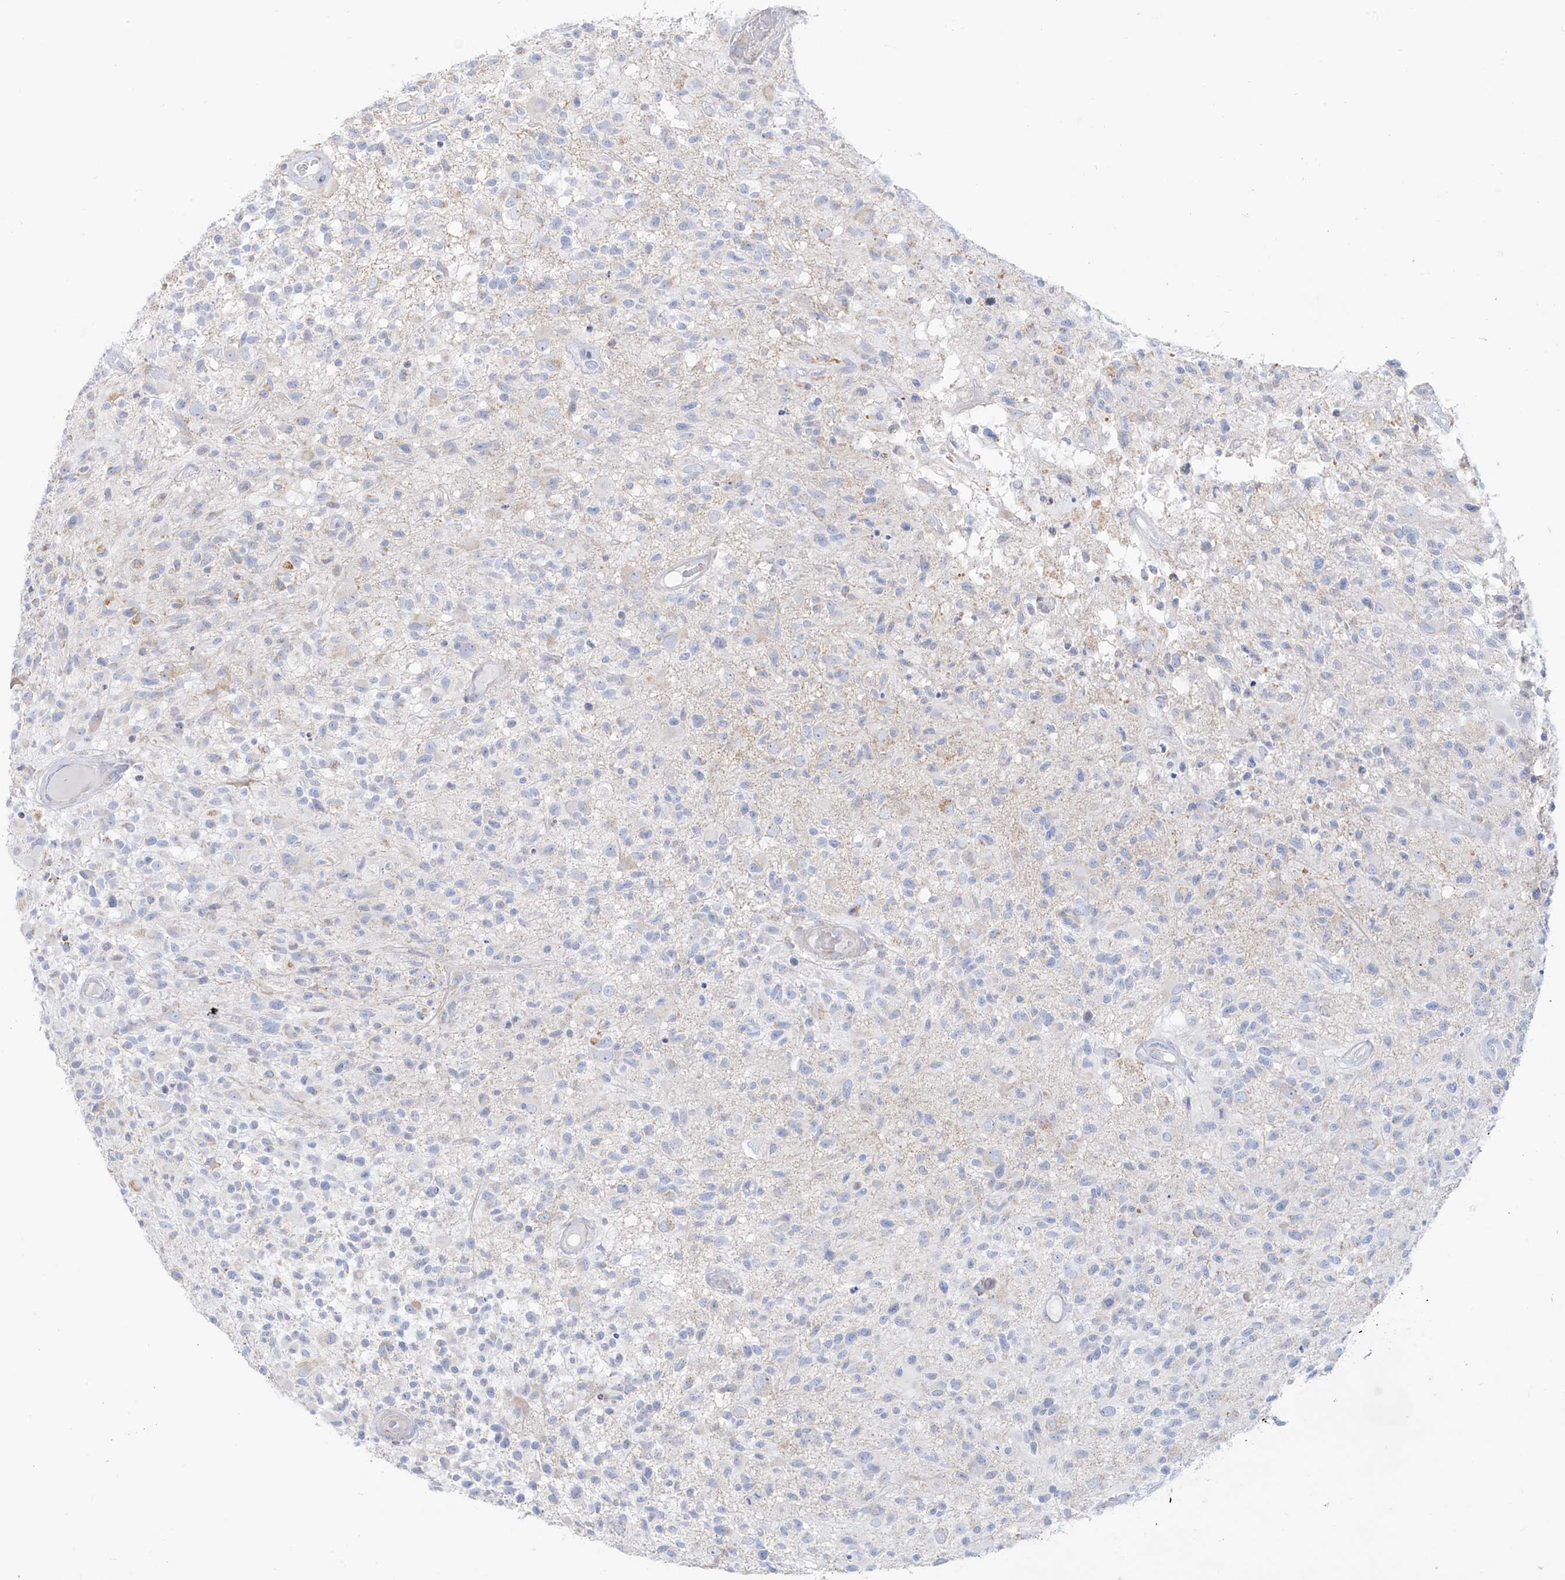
{"staining": {"intensity": "negative", "quantity": "none", "location": "none"}, "tissue": "glioma", "cell_type": "Tumor cells", "image_type": "cancer", "snomed": [{"axis": "morphology", "description": "Glioma, malignant, High grade"}, {"axis": "morphology", "description": "Glioblastoma, NOS"}, {"axis": "topography", "description": "Brain"}], "caption": "IHC histopathology image of glioma stained for a protein (brown), which demonstrates no expression in tumor cells.", "gene": "SLC26A3", "patient": {"sex": "male", "age": 60}}